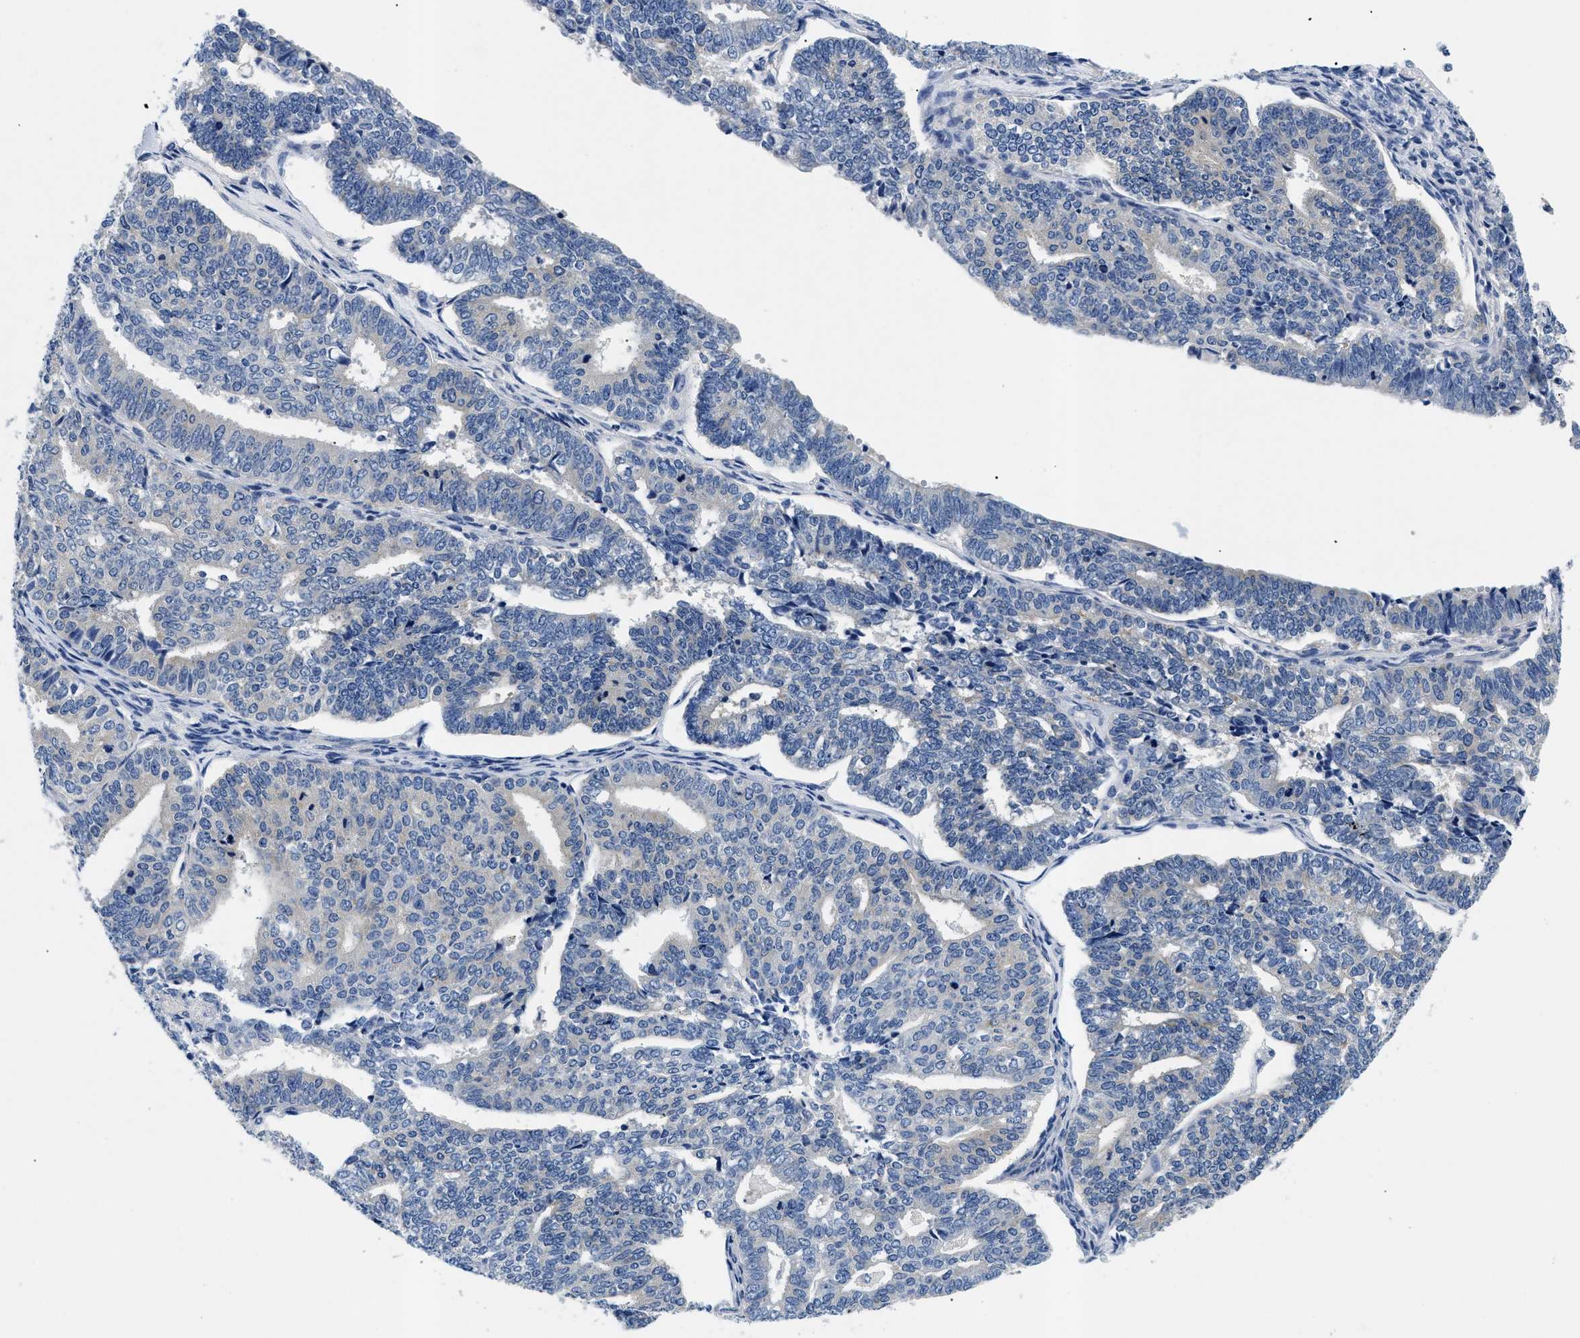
{"staining": {"intensity": "negative", "quantity": "none", "location": "none"}, "tissue": "endometrial cancer", "cell_type": "Tumor cells", "image_type": "cancer", "snomed": [{"axis": "morphology", "description": "Adenocarcinoma, NOS"}, {"axis": "topography", "description": "Endometrium"}], "caption": "A histopathology image of human endometrial cancer is negative for staining in tumor cells.", "gene": "MEA1", "patient": {"sex": "female", "age": 70}}